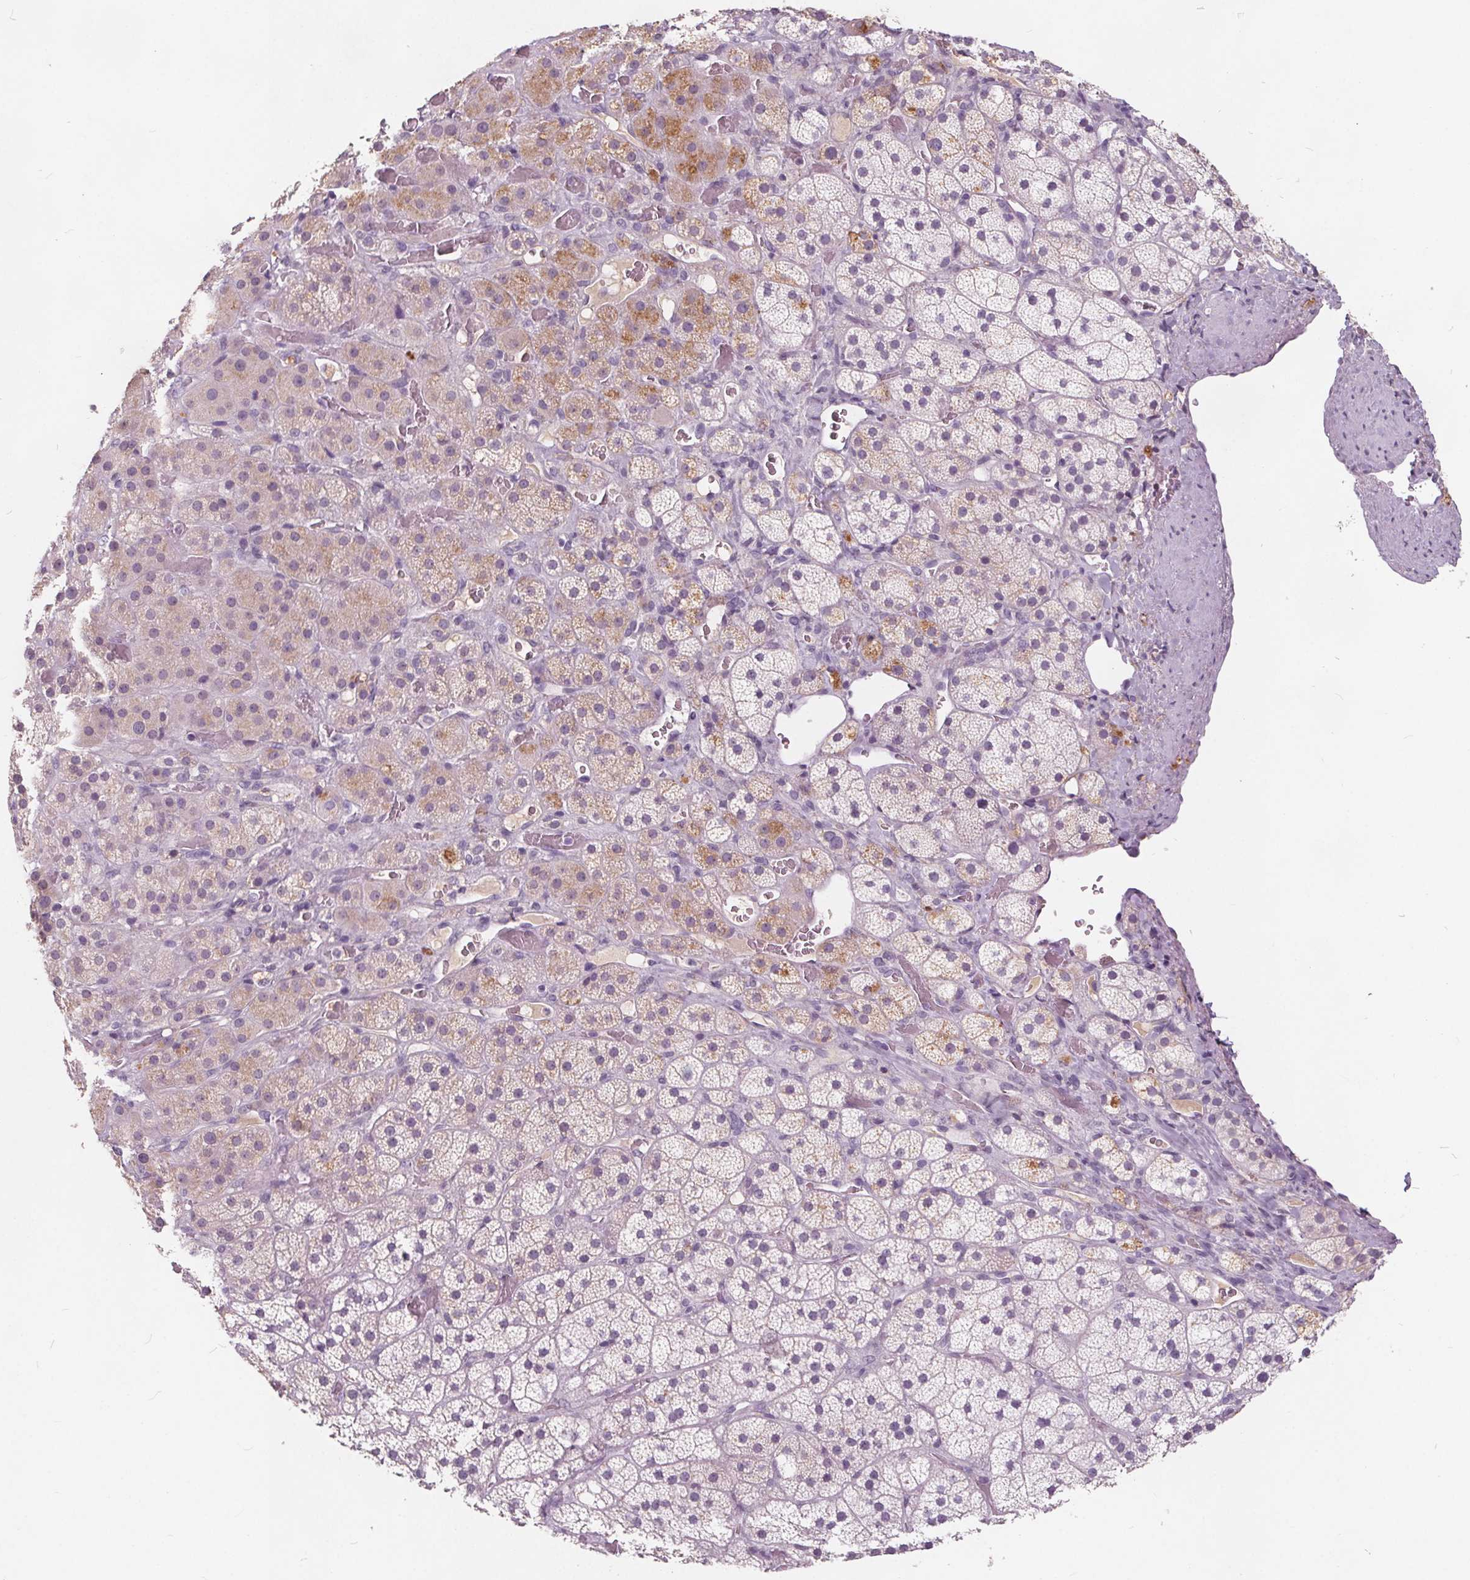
{"staining": {"intensity": "moderate", "quantity": "<25%", "location": "cytoplasmic/membranous"}, "tissue": "adrenal gland", "cell_type": "Glandular cells", "image_type": "normal", "snomed": [{"axis": "morphology", "description": "Normal tissue, NOS"}, {"axis": "topography", "description": "Adrenal gland"}], "caption": "High-magnification brightfield microscopy of normal adrenal gland stained with DAB (3,3'-diaminobenzidine) (brown) and counterstained with hematoxylin (blue). glandular cells exhibit moderate cytoplasmic/membranous staining is identified in approximately<25% of cells.", "gene": "PLA2G2E", "patient": {"sex": "male", "age": 57}}